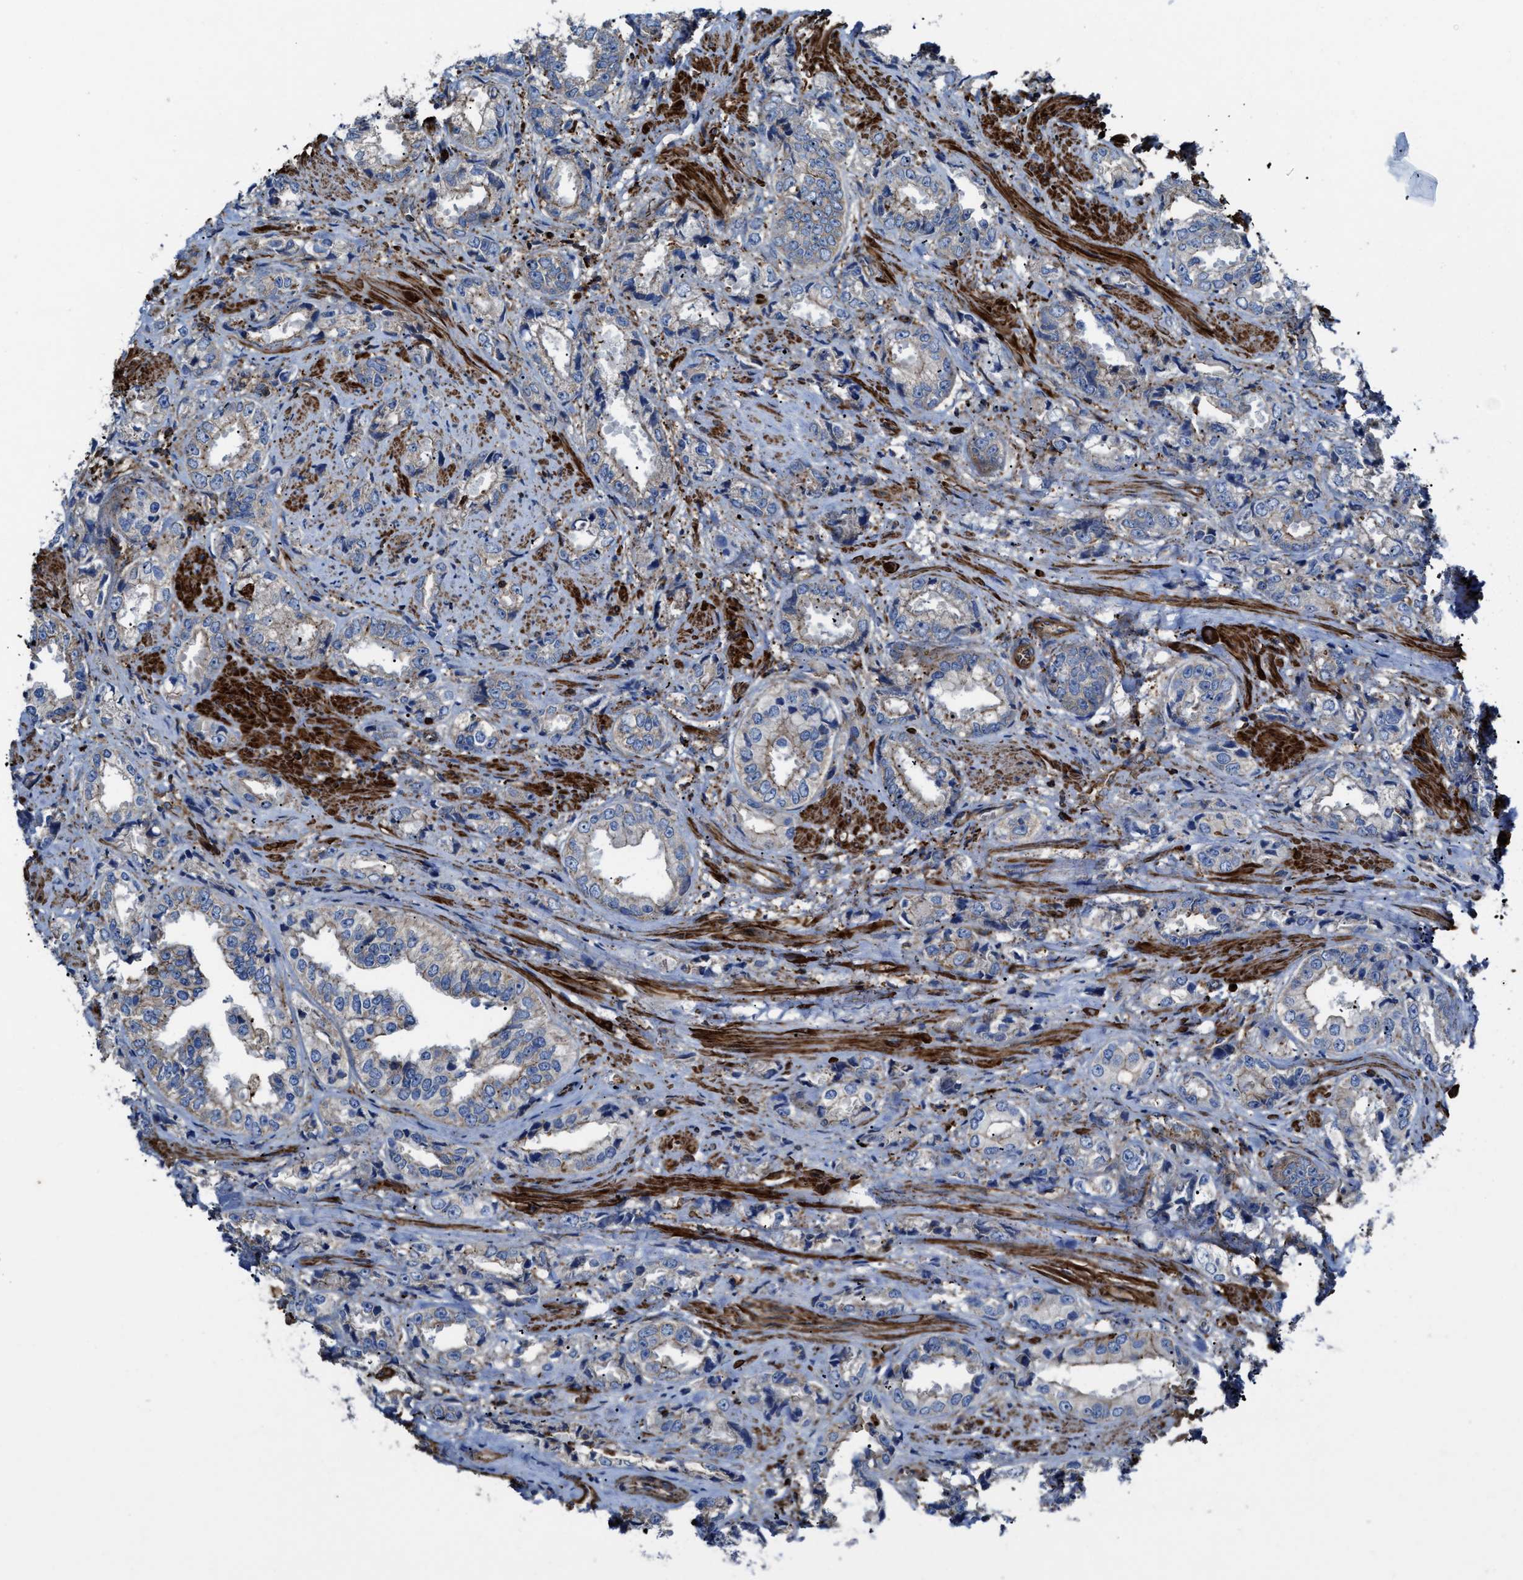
{"staining": {"intensity": "weak", "quantity": "<25%", "location": "cytoplasmic/membranous"}, "tissue": "prostate cancer", "cell_type": "Tumor cells", "image_type": "cancer", "snomed": [{"axis": "morphology", "description": "Adenocarcinoma, High grade"}, {"axis": "topography", "description": "Prostate"}], "caption": "There is no significant positivity in tumor cells of prostate high-grade adenocarcinoma.", "gene": "AGPAT2", "patient": {"sex": "male", "age": 61}}